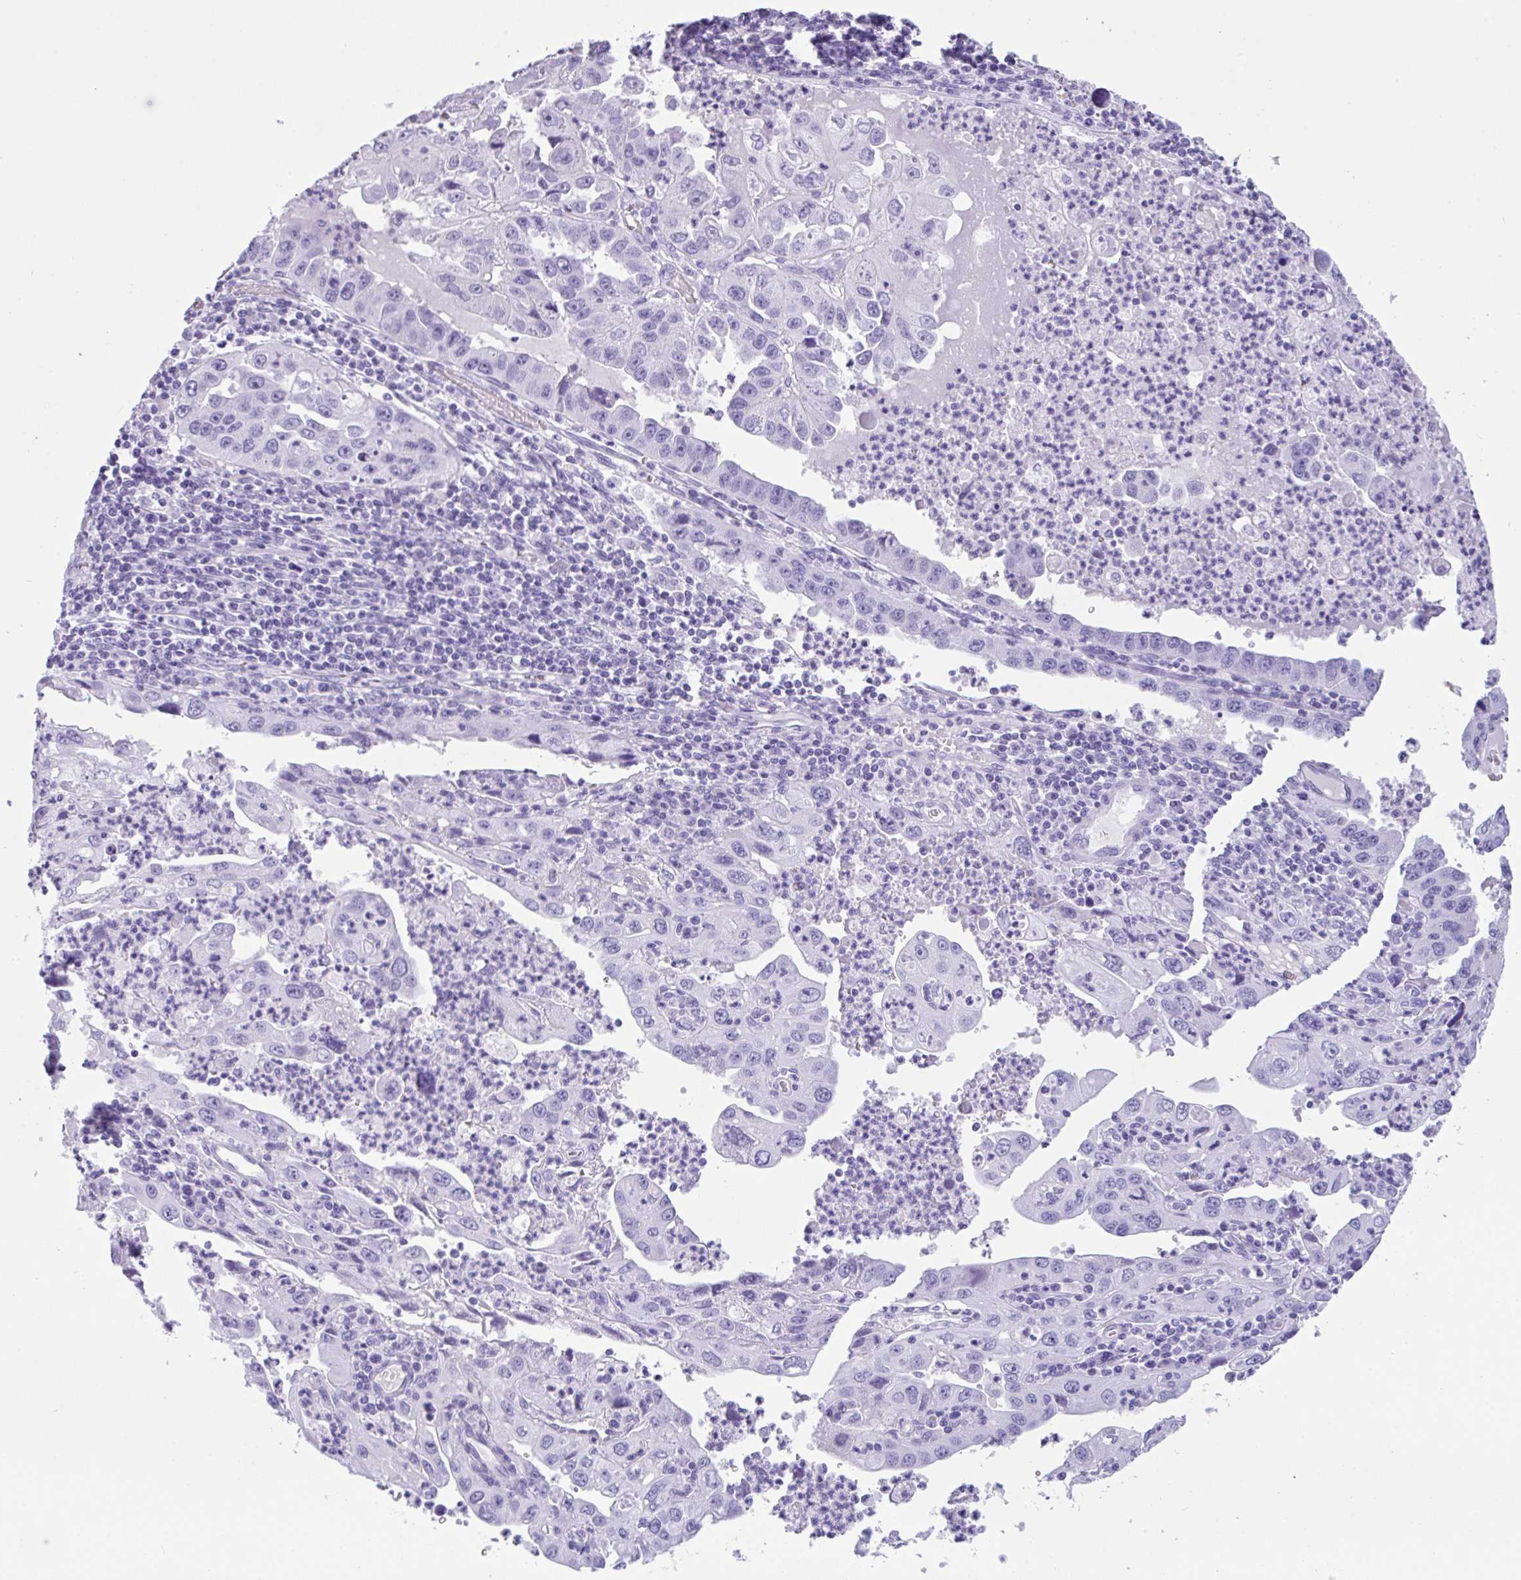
{"staining": {"intensity": "negative", "quantity": "none", "location": "none"}, "tissue": "endometrial cancer", "cell_type": "Tumor cells", "image_type": "cancer", "snomed": [{"axis": "morphology", "description": "Adenocarcinoma, NOS"}, {"axis": "topography", "description": "Uterus"}], "caption": "A high-resolution histopathology image shows IHC staining of endometrial adenocarcinoma, which displays no significant expression in tumor cells. Brightfield microscopy of immunohistochemistry (IHC) stained with DAB (3,3'-diaminobenzidine) (brown) and hematoxylin (blue), captured at high magnification.", "gene": "CPA1", "patient": {"sex": "female", "age": 62}}